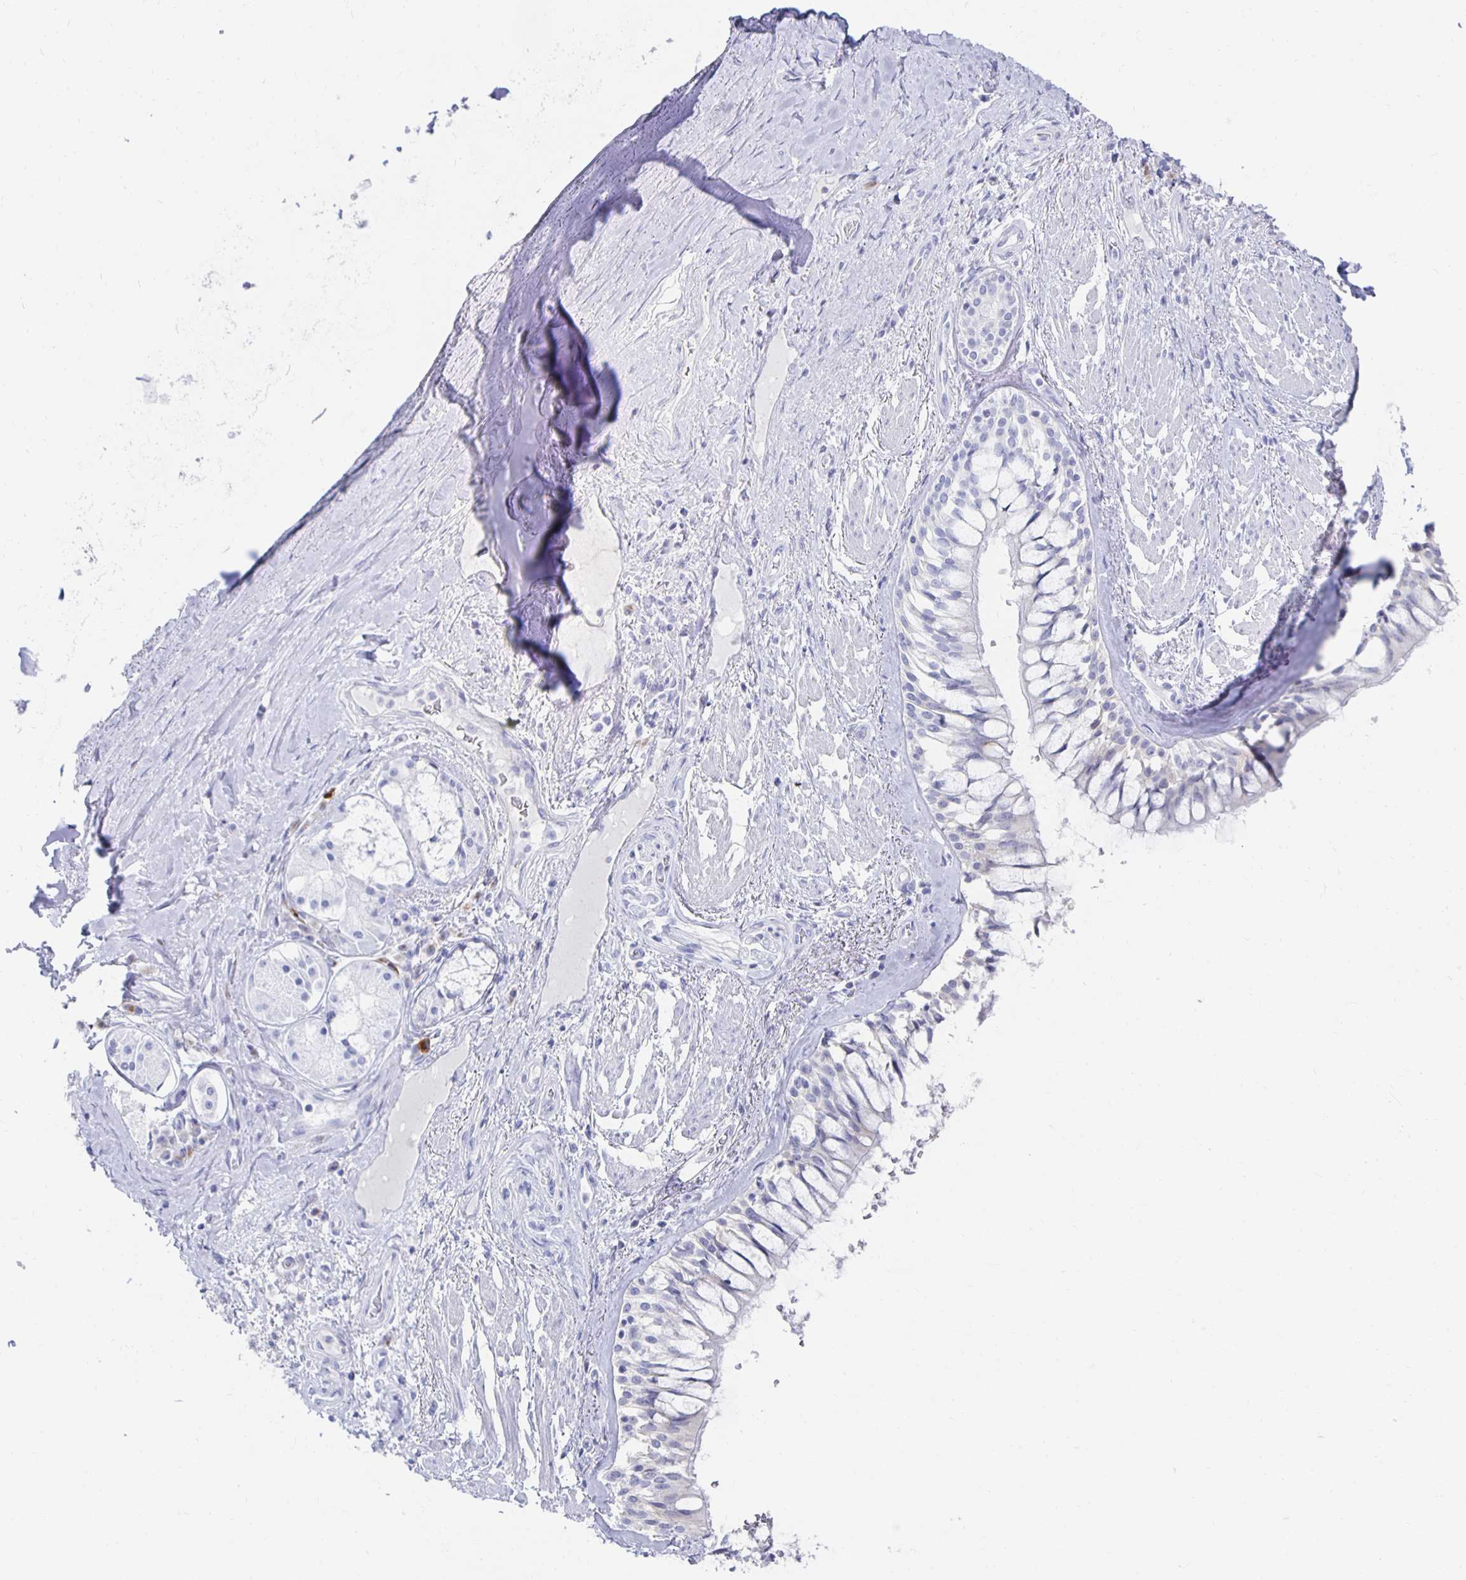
{"staining": {"intensity": "negative", "quantity": "none", "location": "none"}, "tissue": "adipose tissue", "cell_type": "Adipocytes", "image_type": "normal", "snomed": [{"axis": "morphology", "description": "Normal tissue, NOS"}, {"axis": "topography", "description": "Cartilage tissue"}, {"axis": "topography", "description": "Bronchus"}], "caption": "High magnification brightfield microscopy of benign adipose tissue stained with DAB (3,3'-diaminobenzidine) (brown) and counterstained with hematoxylin (blue): adipocytes show no significant positivity. (IHC, brightfield microscopy, high magnification).", "gene": "PRDM7", "patient": {"sex": "male", "age": 64}}